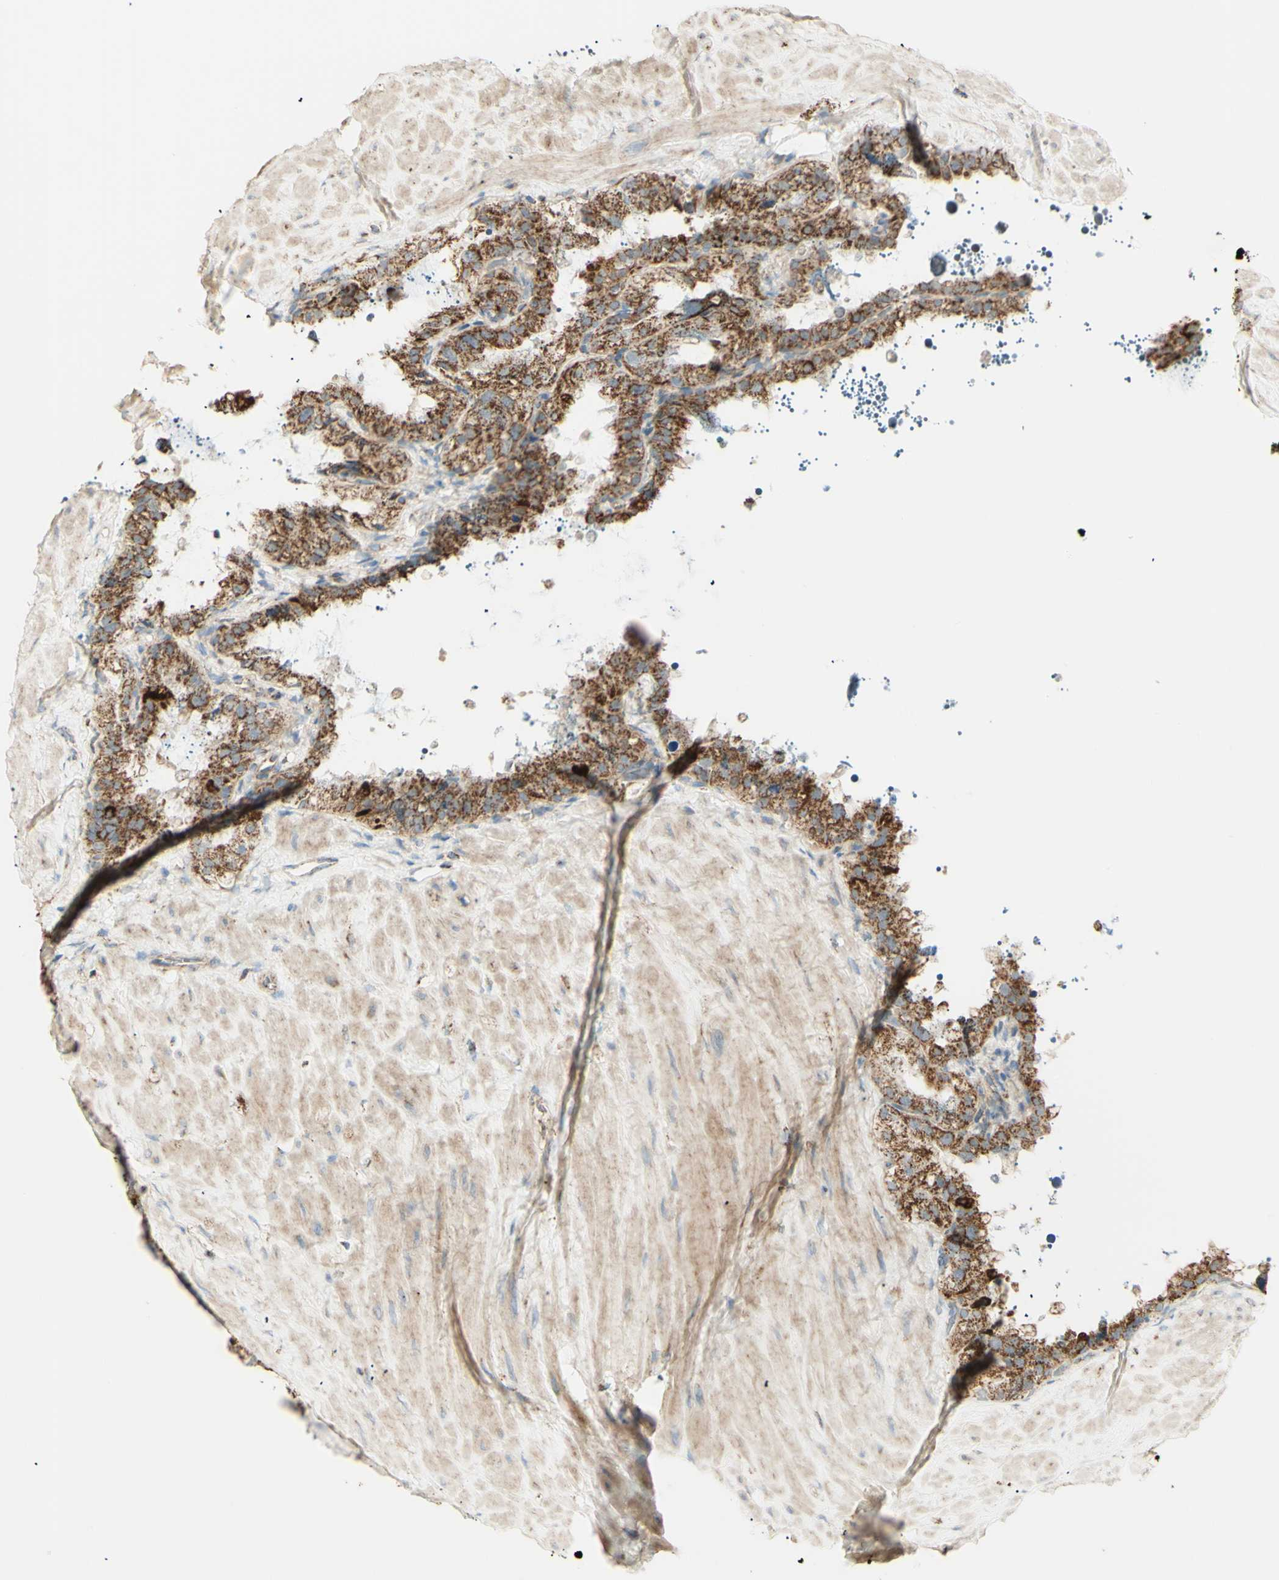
{"staining": {"intensity": "moderate", "quantity": ">75%", "location": "cytoplasmic/membranous"}, "tissue": "seminal vesicle", "cell_type": "Glandular cells", "image_type": "normal", "snomed": [{"axis": "morphology", "description": "Normal tissue, NOS"}, {"axis": "topography", "description": "Seminal veicle"}], "caption": "Moderate cytoplasmic/membranous positivity is present in about >75% of glandular cells in benign seminal vesicle.", "gene": "LETM1", "patient": {"sex": "male", "age": 68}}